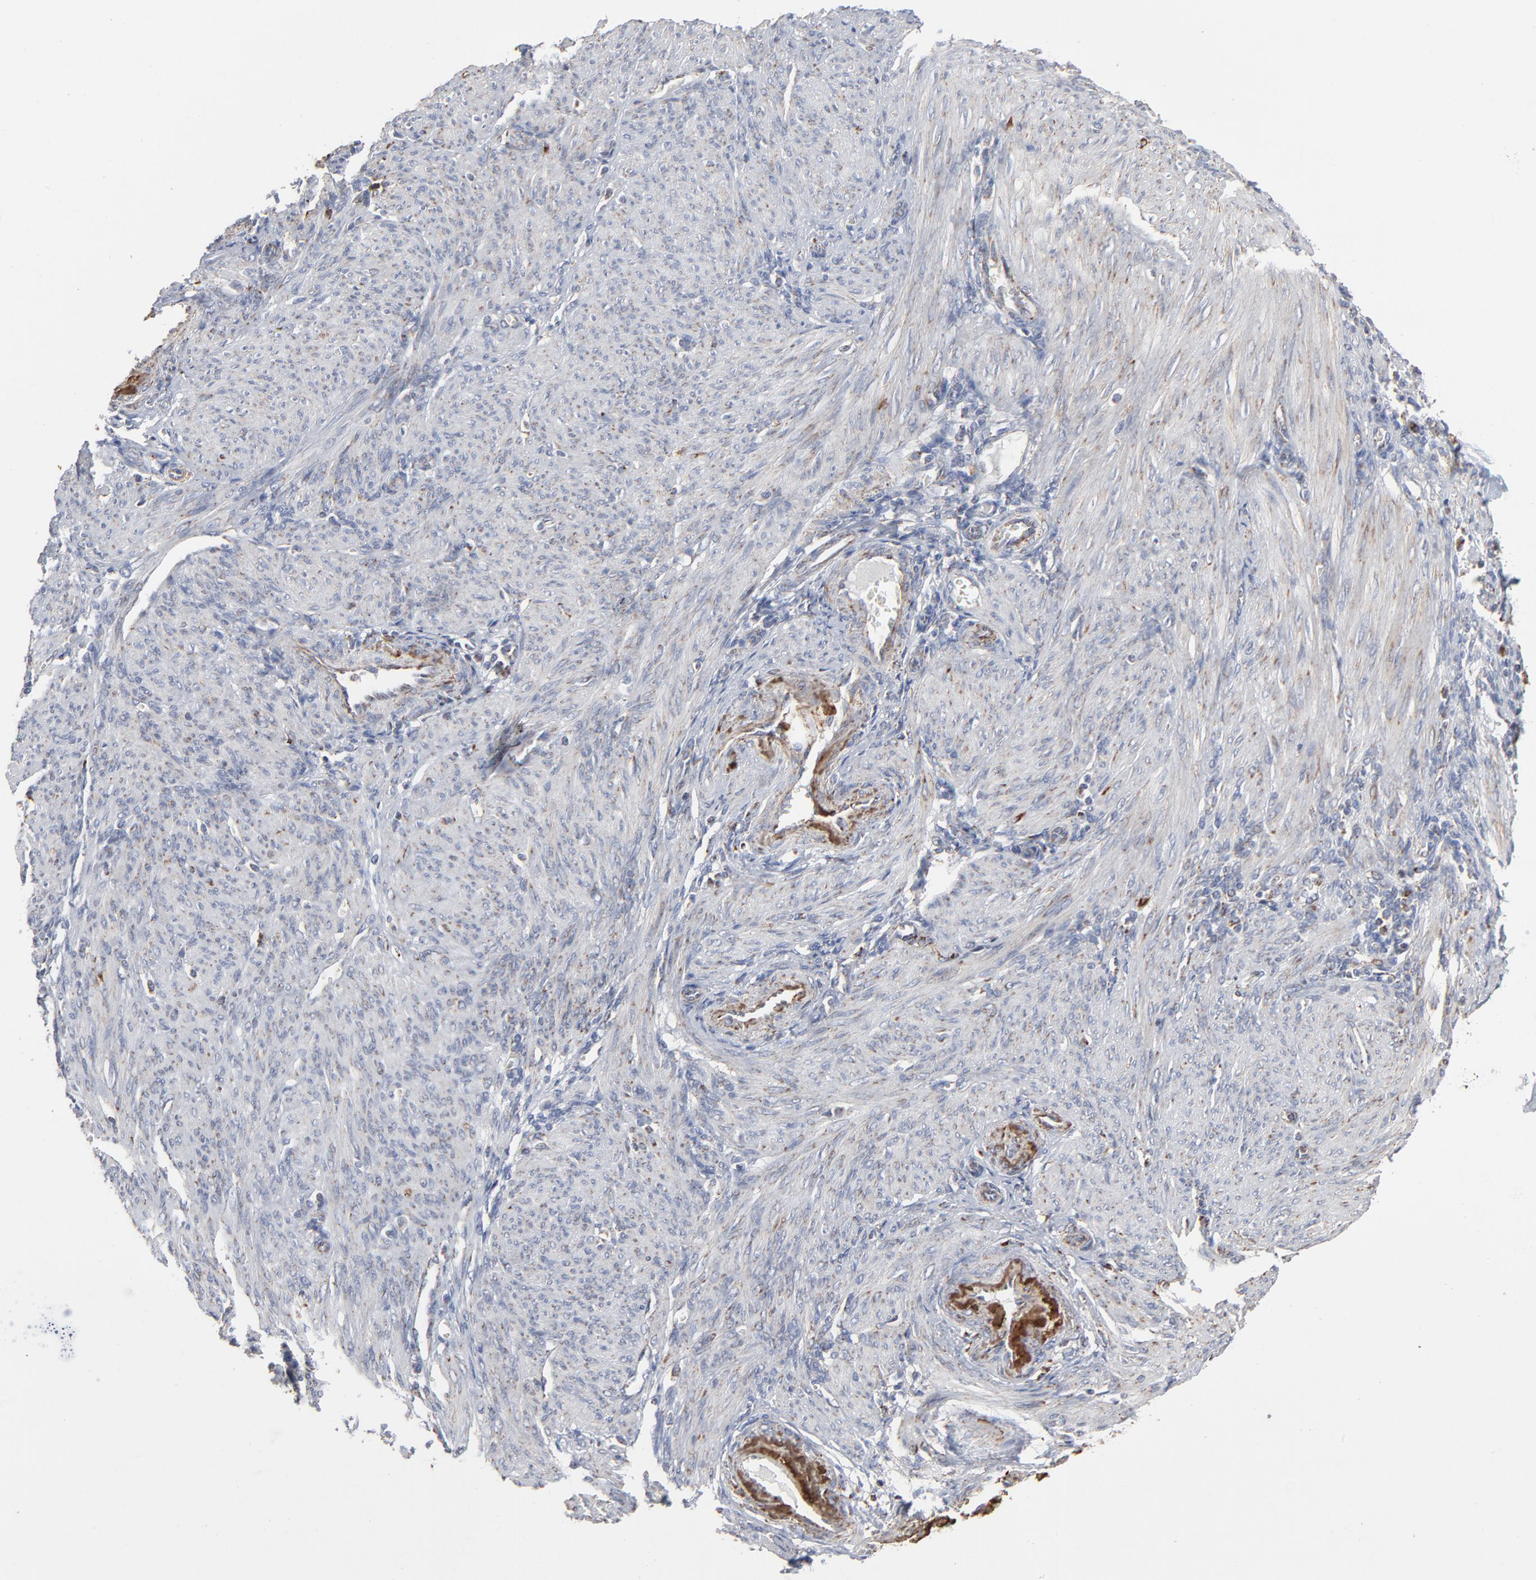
{"staining": {"intensity": "strong", "quantity": ">75%", "location": "cytoplasmic/membranous"}, "tissue": "endometrium", "cell_type": "Cells in endometrial stroma", "image_type": "normal", "snomed": [{"axis": "morphology", "description": "Normal tissue, NOS"}, {"axis": "topography", "description": "Endometrium"}], "caption": "High-magnification brightfield microscopy of benign endometrium stained with DAB (brown) and counterstained with hematoxylin (blue). cells in endometrial stroma exhibit strong cytoplasmic/membranous positivity is appreciated in about>75% of cells.", "gene": "UQCRC1", "patient": {"sex": "female", "age": 72}}